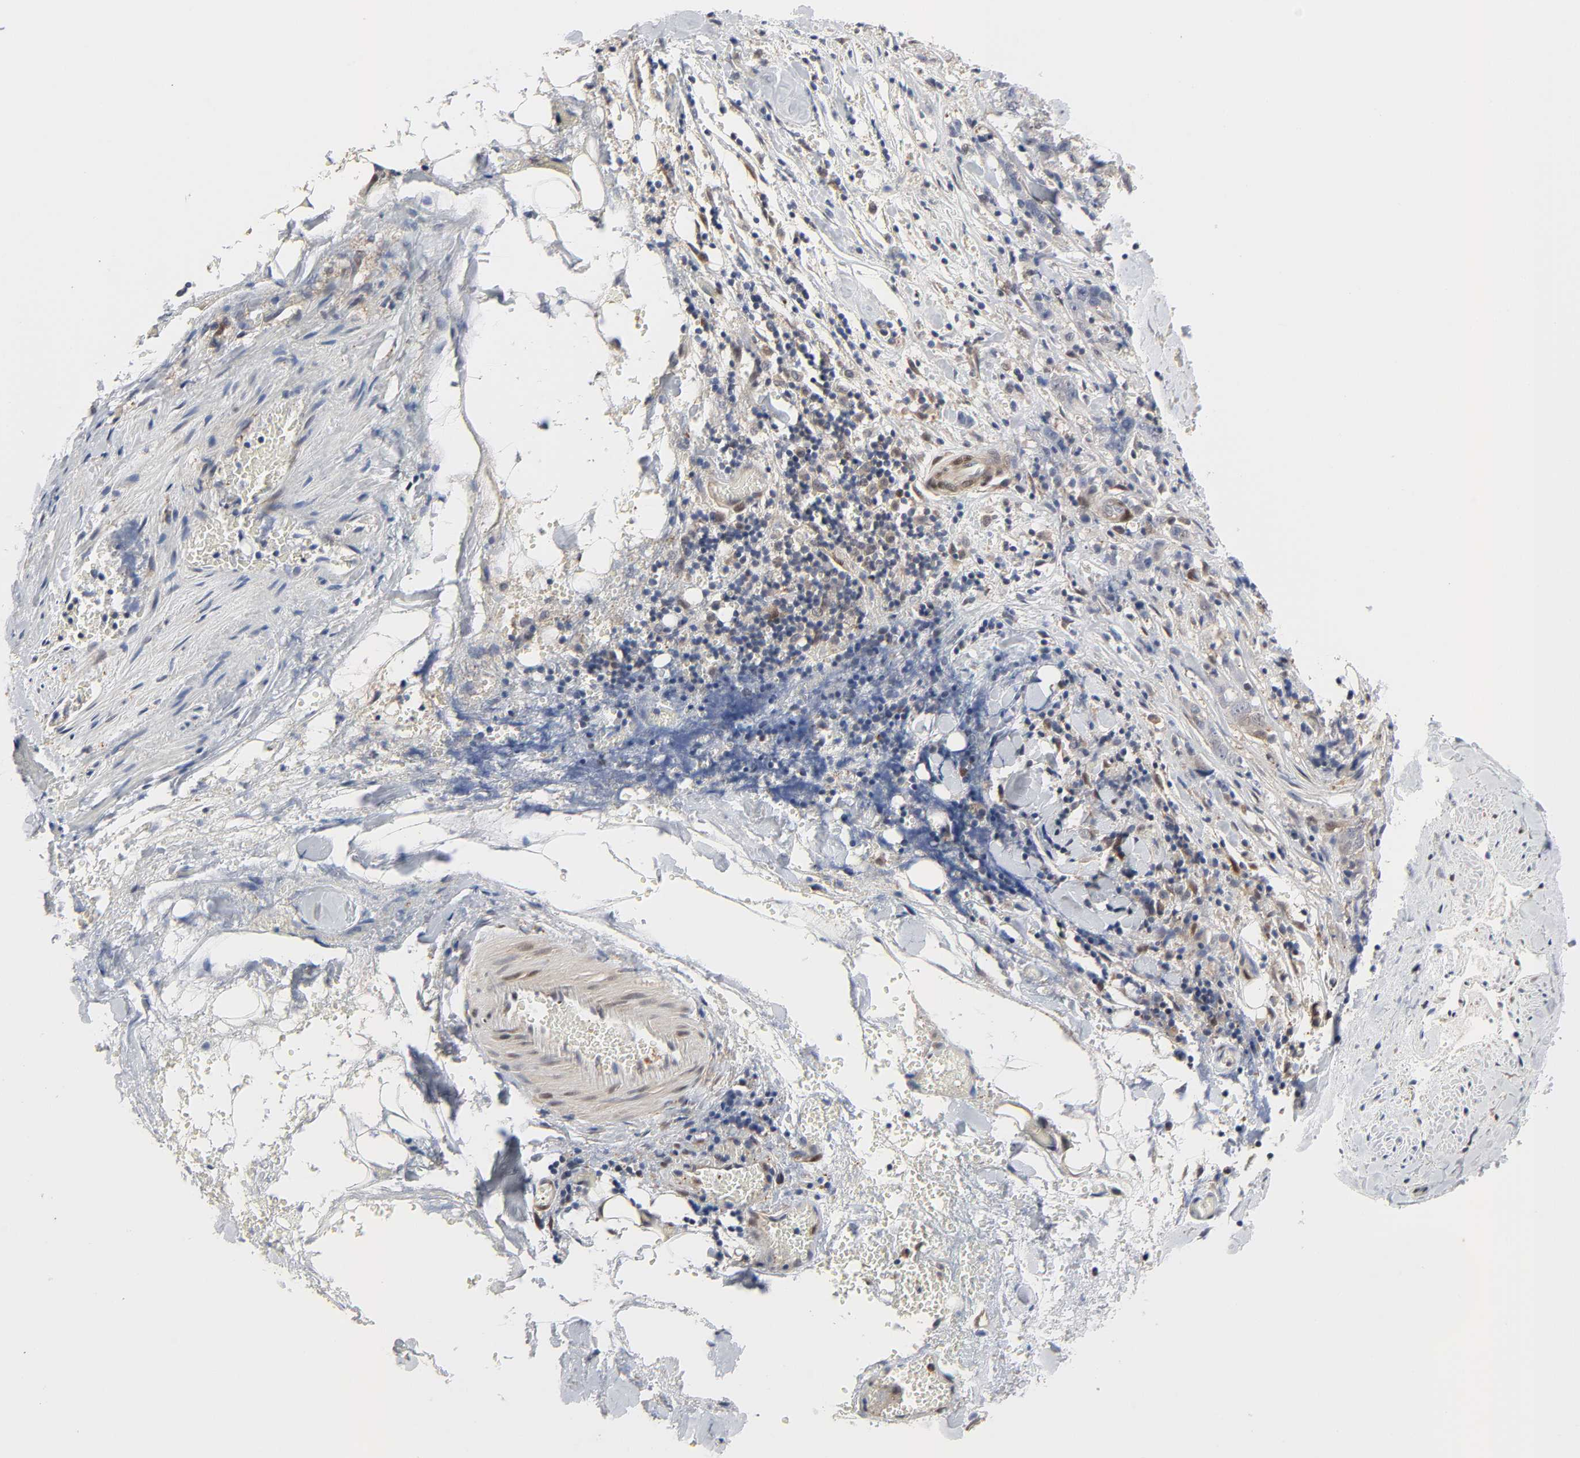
{"staining": {"intensity": "negative", "quantity": "none", "location": "none"}, "tissue": "stomach cancer", "cell_type": "Tumor cells", "image_type": "cancer", "snomed": [{"axis": "morphology", "description": "Adenocarcinoma, NOS"}, {"axis": "topography", "description": "Stomach"}], "caption": "Stomach adenocarcinoma stained for a protein using IHC displays no positivity tumor cells.", "gene": "PTEN", "patient": {"sex": "male", "age": 48}}